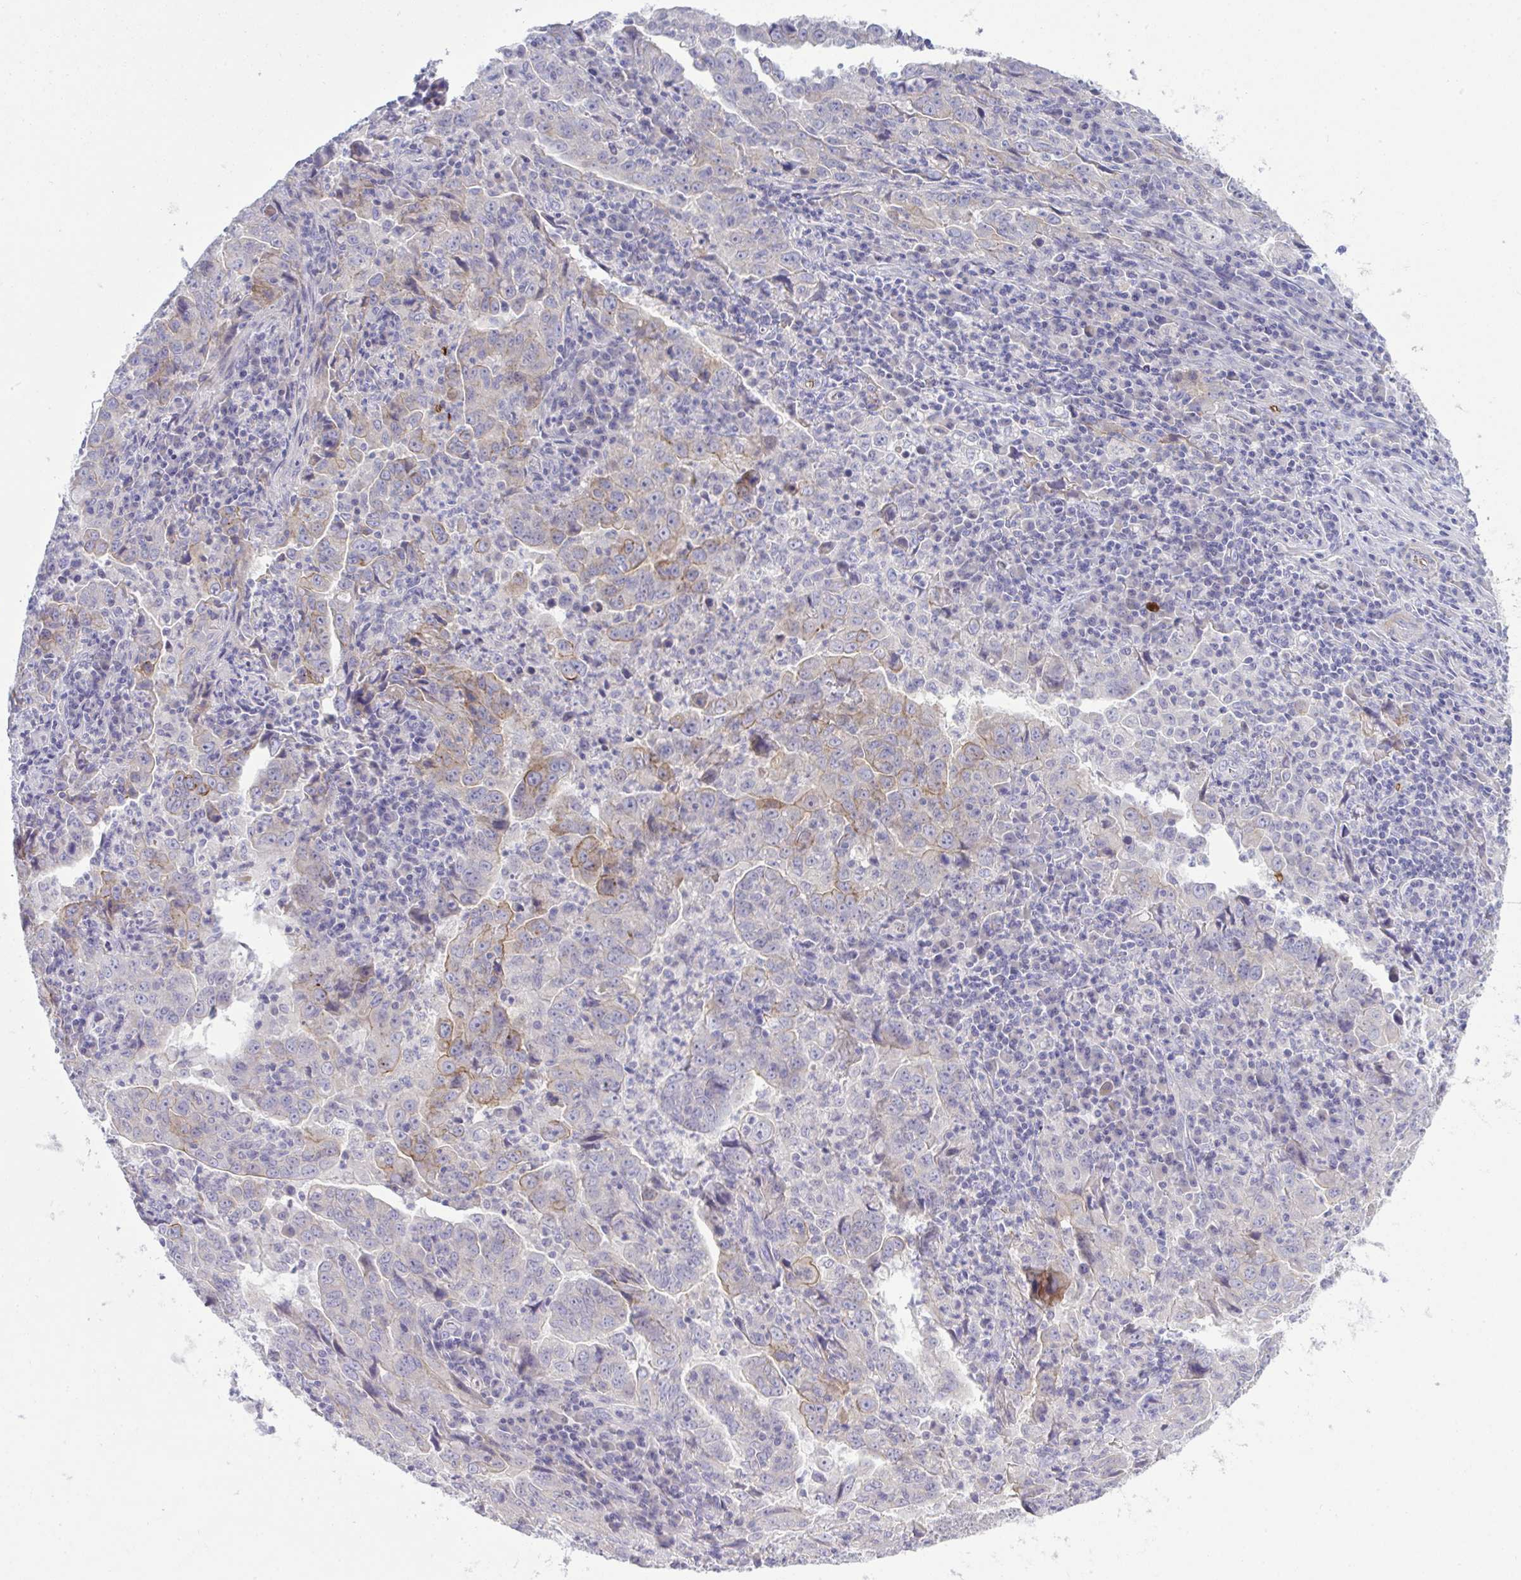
{"staining": {"intensity": "moderate", "quantity": "<25%", "location": "cytoplasmic/membranous"}, "tissue": "lung cancer", "cell_type": "Tumor cells", "image_type": "cancer", "snomed": [{"axis": "morphology", "description": "Adenocarcinoma, NOS"}, {"axis": "topography", "description": "Lung"}], "caption": "Protein positivity by immunohistochemistry shows moderate cytoplasmic/membranous positivity in approximately <25% of tumor cells in lung adenocarcinoma. The staining was performed using DAB to visualize the protein expression in brown, while the nuclei were stained in blue with hematoxylin (Magnification: 20x).", "gene": "SPTB", "patient": {"sex": "male", "age": 67}}